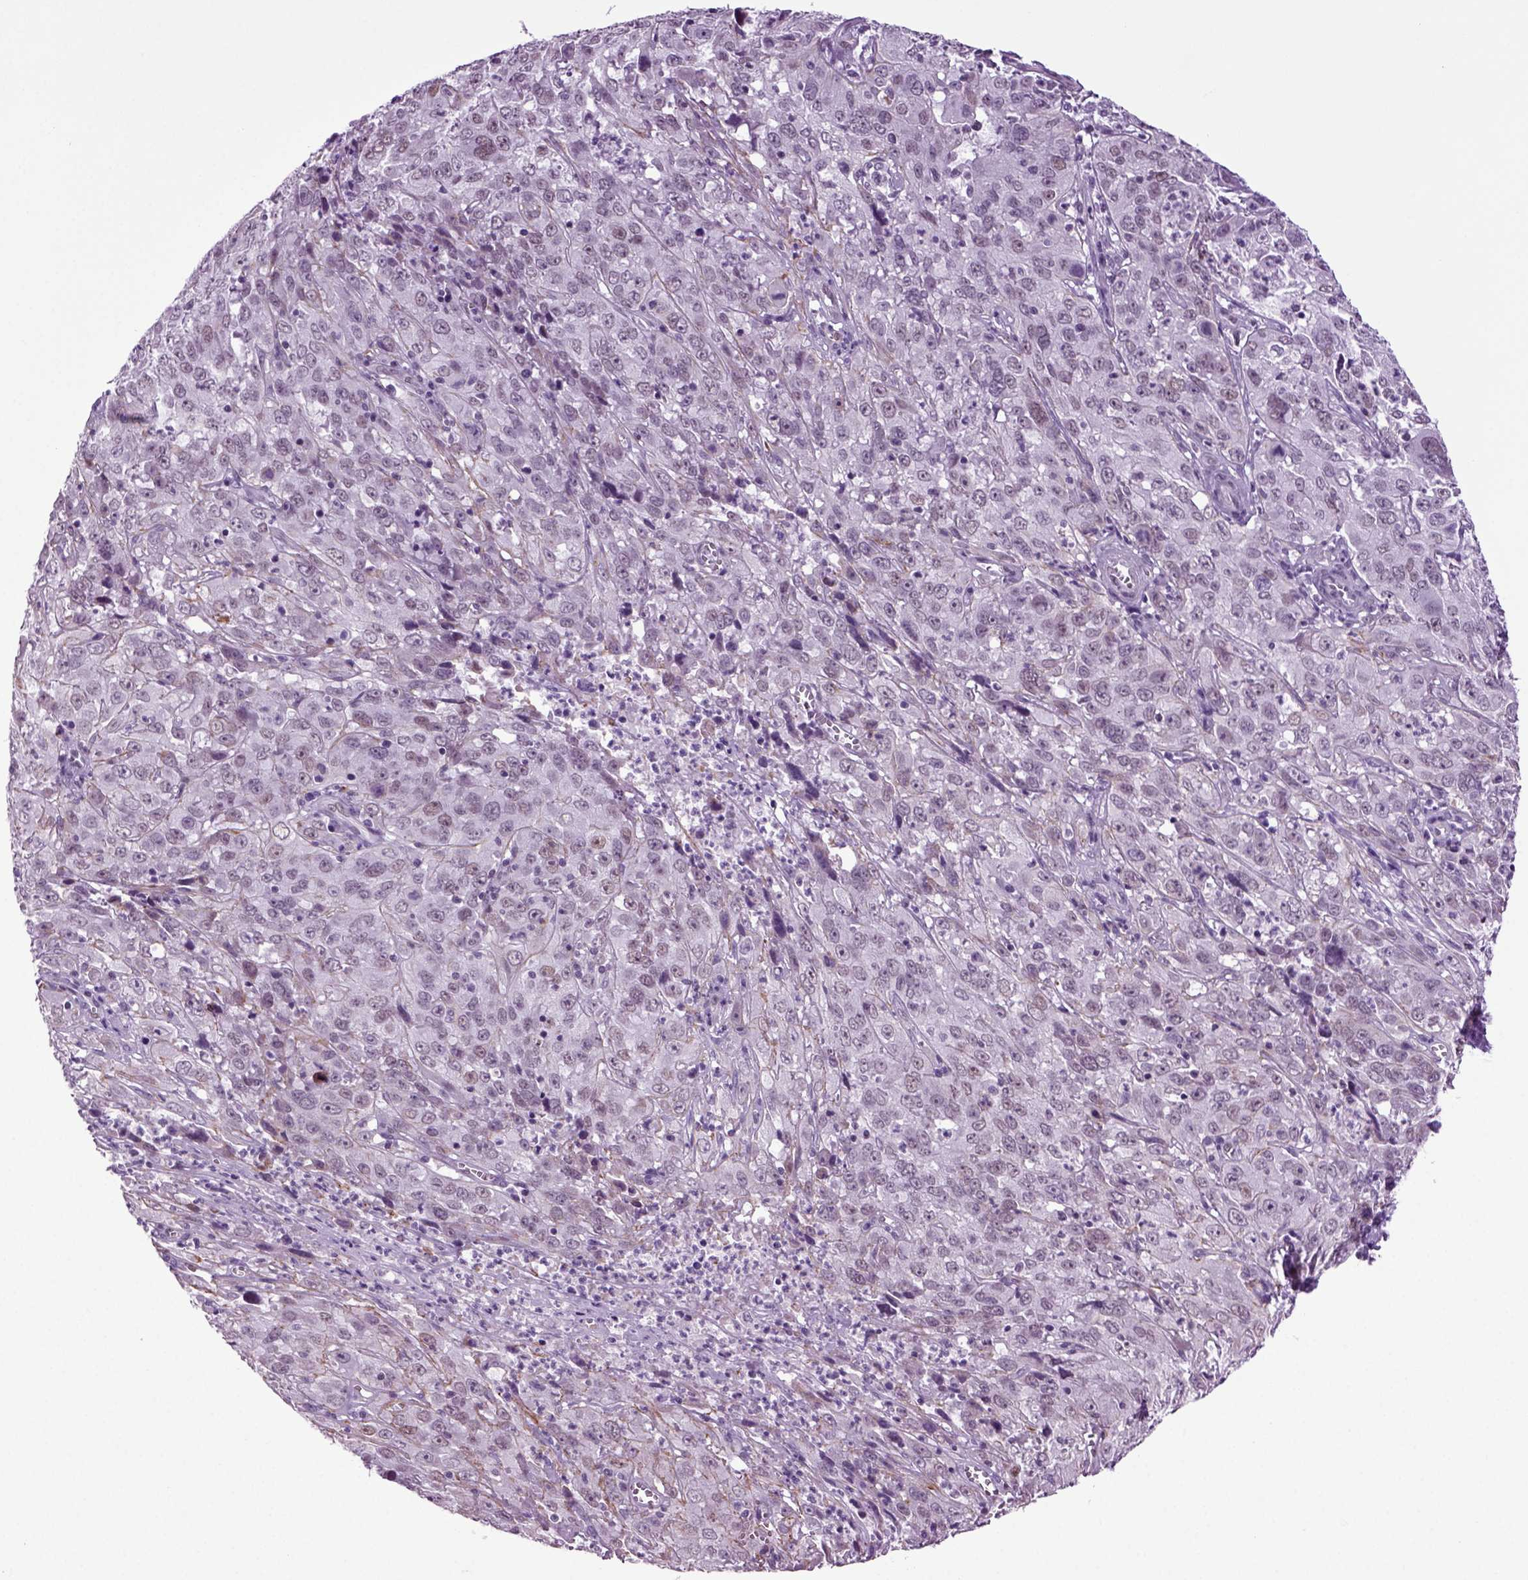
{"staining": {"intensity": "negative", "quantity": "none", "location": "none"}, "tissue": "cervical cancer", "cell_type": "Tumor cells", "image_type": "cancer", "snomed": [{"axis": "morphology", "description": "Squamous cell carcinoma, NOS"}, {"axis": "topography", "description": "Cervix"}], "caption": "Immunohistochemistry histopathology image of human cervical squamous cell carcinoma stained for a protein (brown), which reveals no positivity in tumor cells.", "gene": "RFX3", "patient": {"sex": "female", "age": 32}}